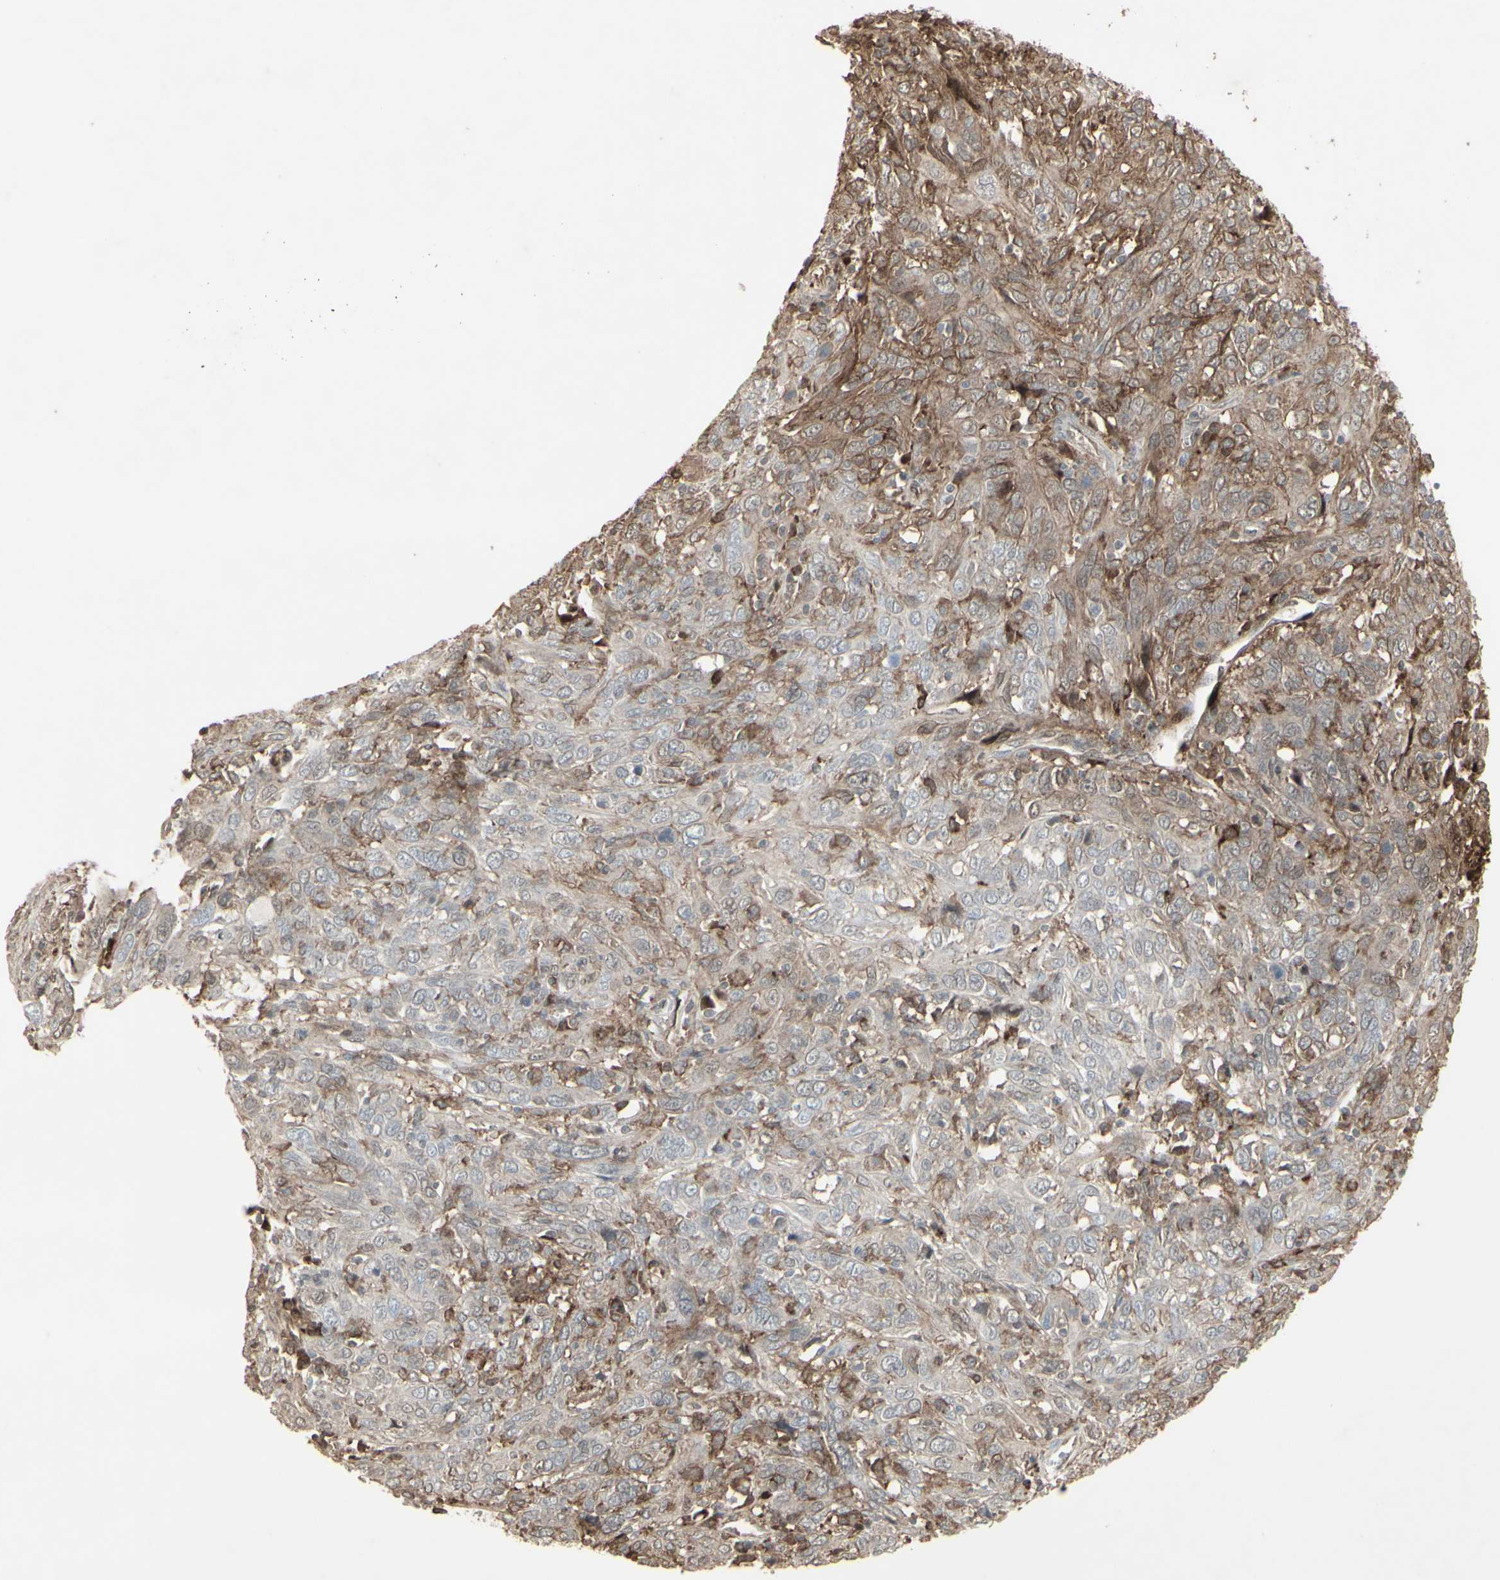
{"staining": {"intensity": "weak", "quantity": "25%-75%", "location": "cytoplasmic/membranous"}, "tissue": "cervical cancer", "cell_type": "Tumor cells", "image_type": "cancer", "snomed": [{"axis": "morphology", "description": "Squamous cell carcinoma, NOS"}, {"axis": "topography", "description": "Cervix"}], "caption": "Tumor cells demonstrate weak cytoplasmic/membranous positivity in approximately 25%-75% of cells in cervical squamous cell carcinoma. The protein is shown in brown color, while the nuclei are stained blue.", "gene": "CD33", "patient": {"sex": "female", "age": 46}}